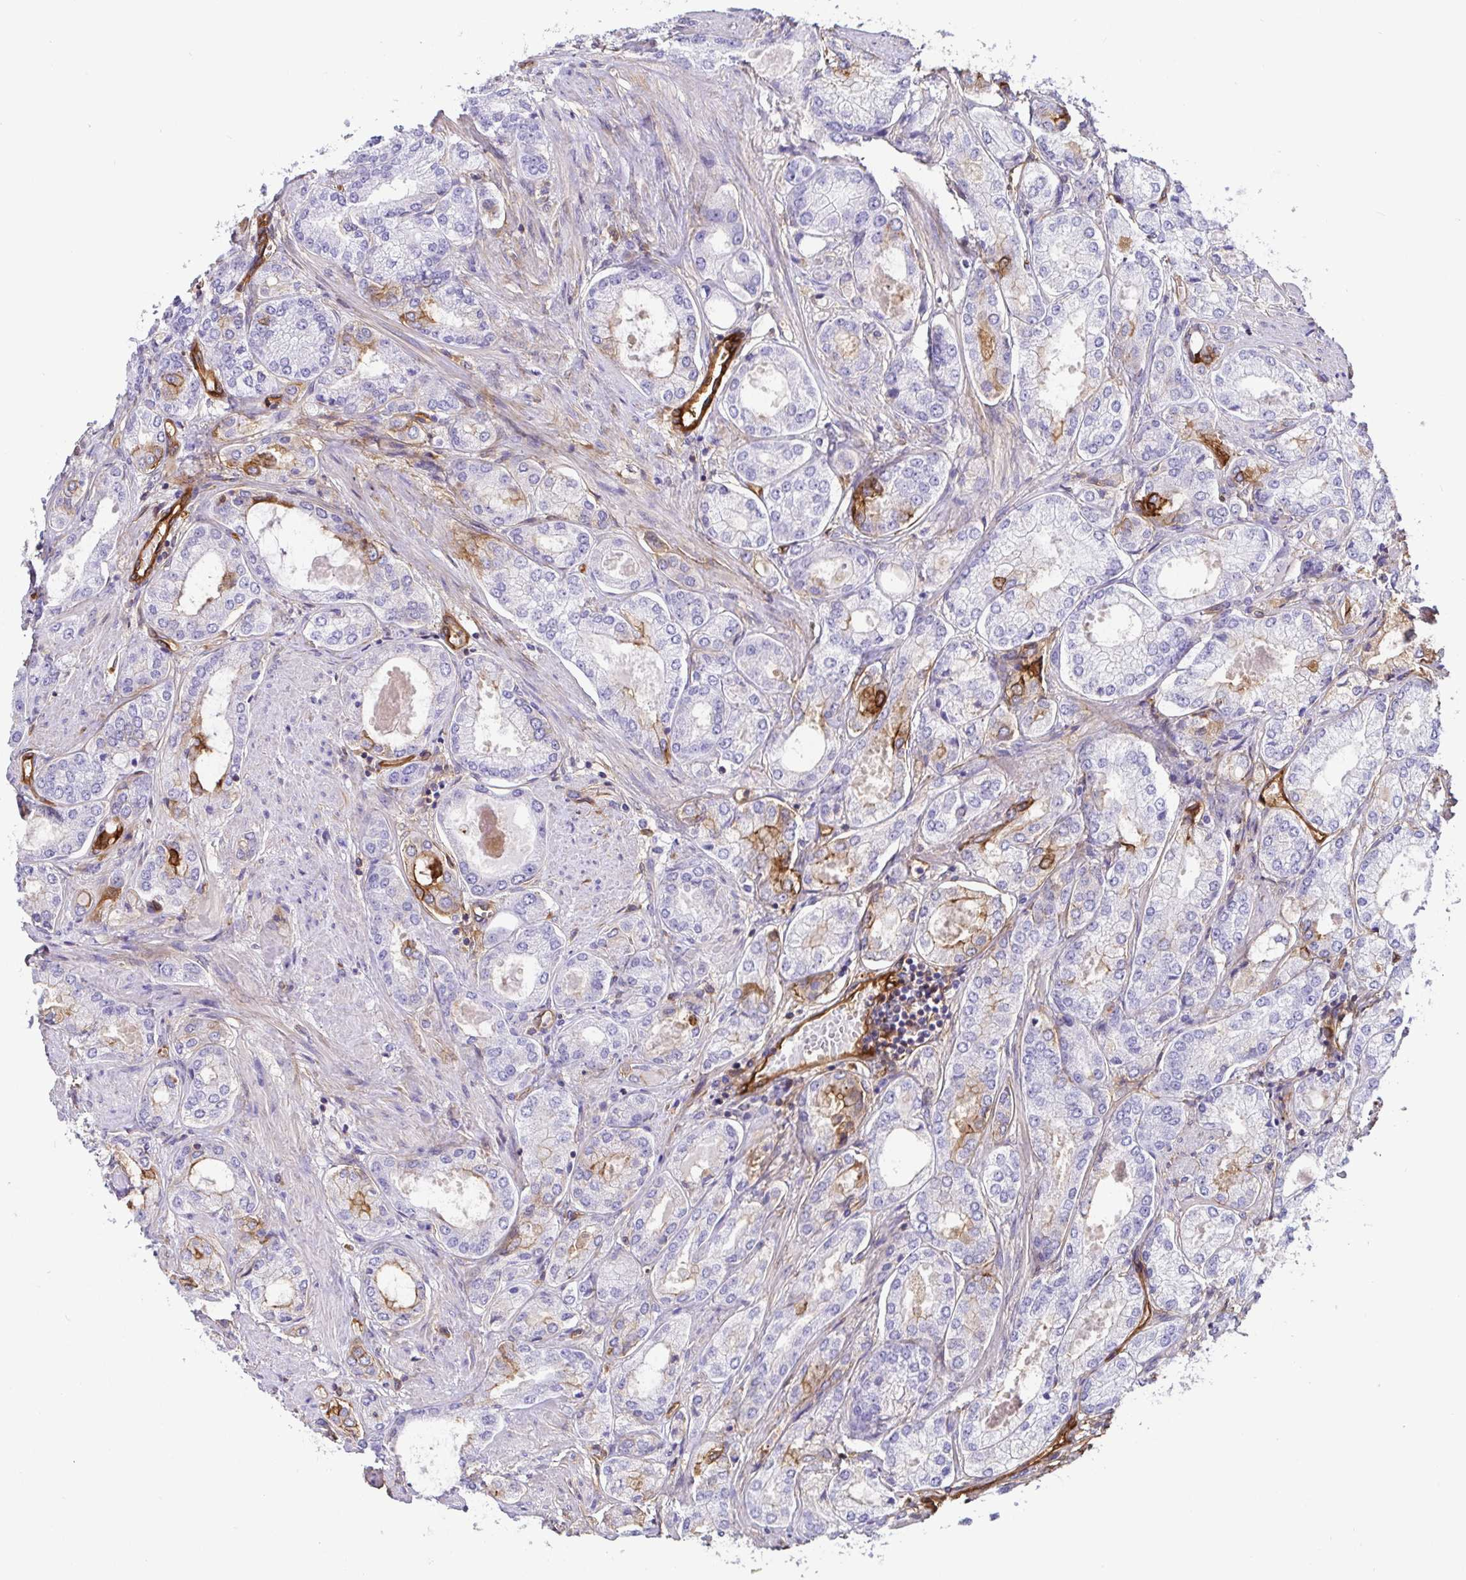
{"staining": {"intensity": "moderate", "quantity": "<25%", "location": "cytoplasmic/membranous"}, "tissue": "prostate cancer", "cell_type": "Tumor cells", "image_type": "cancer", "snomed": [{"axis": "morphology", "description": "Adenocarcinoma, High grade"}, {"axis": "topography", "description": "Prostate"}], "caption": "Moderate cytoplasmic/membranous protein positivity is appreciated in about <25% of tumor cells in adenocarcinoma (high-grade) (prostate).", "gene": "ANXA2", "patient": {"sex": "male", "age": 68}}